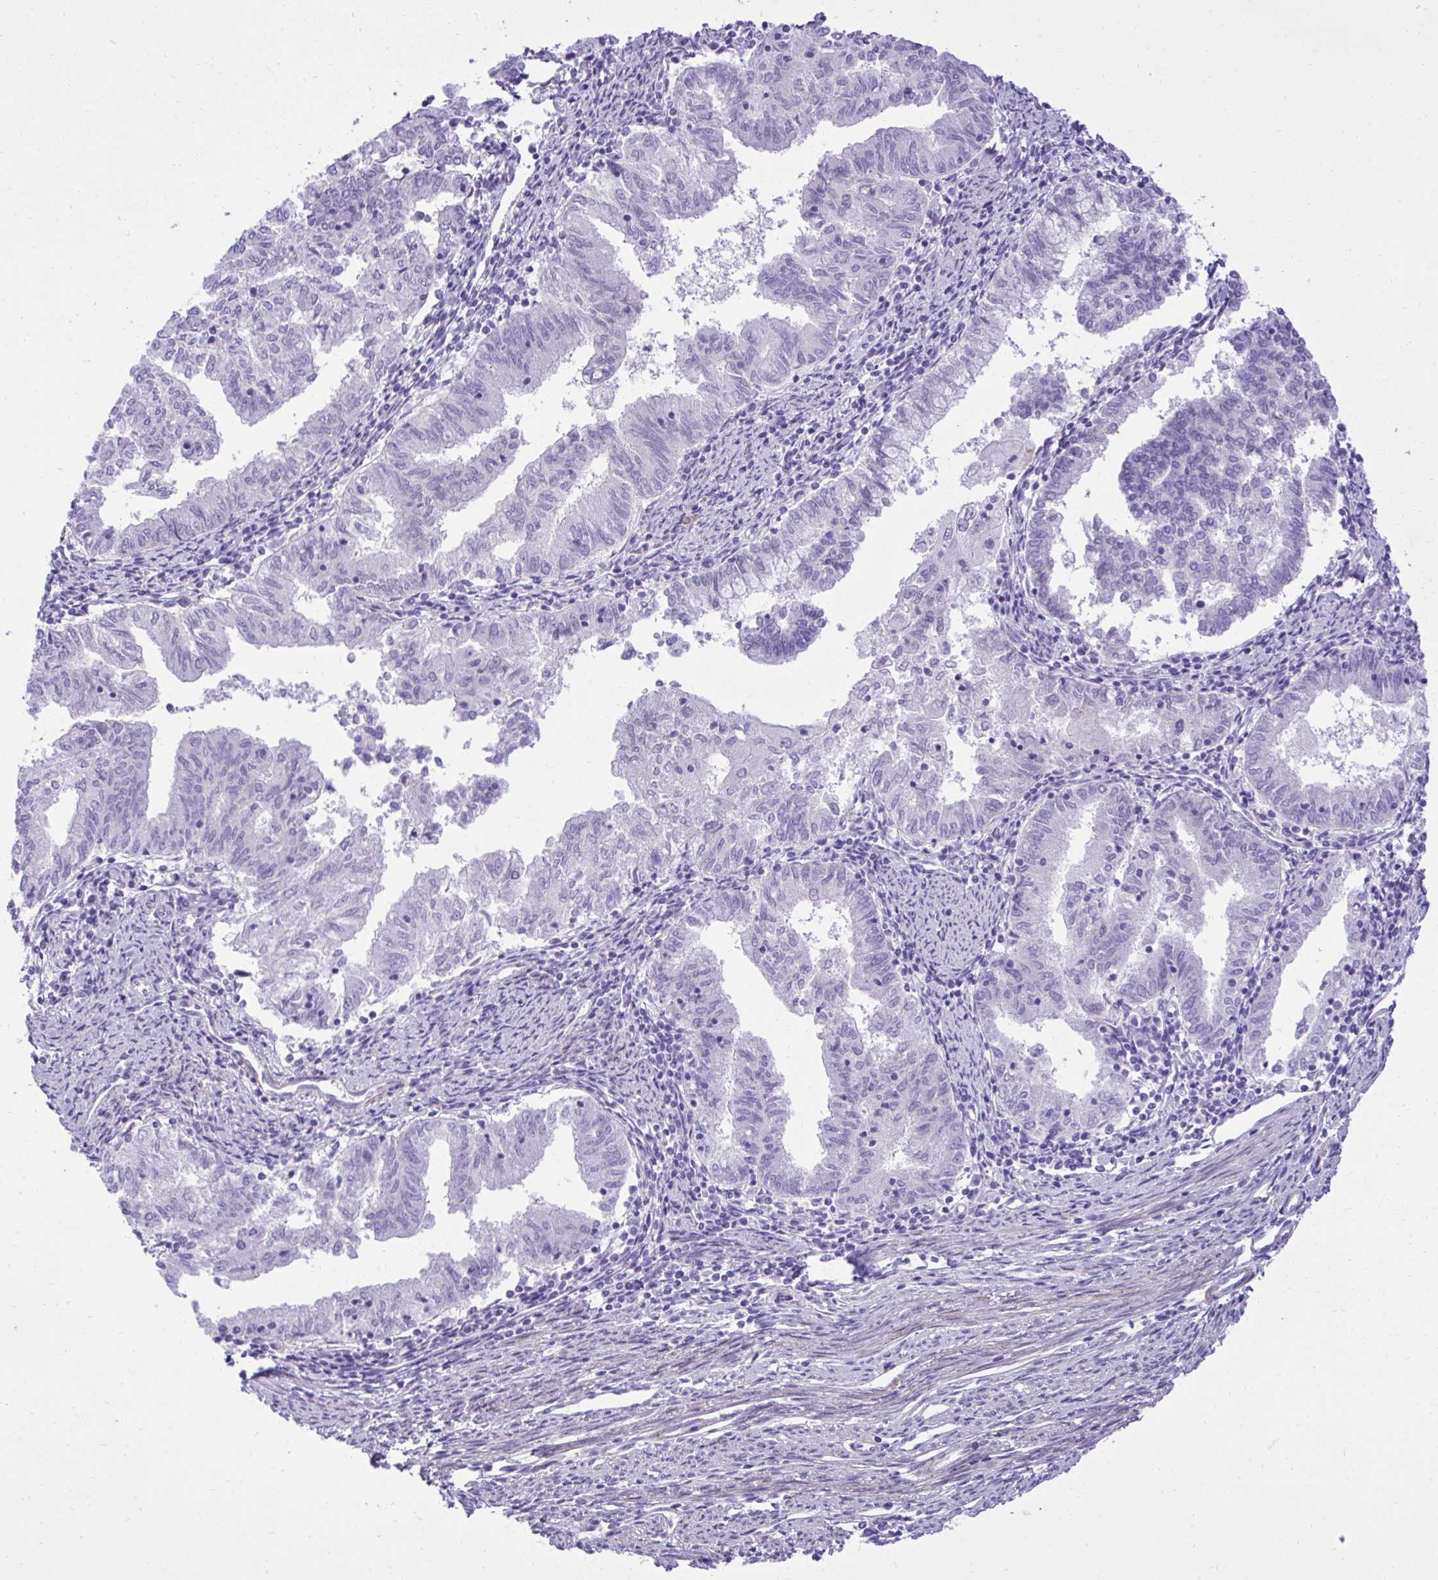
{"staining": {"intensity": "negative", "quantity": "none", "location": "none"}, "tissue": "endometrial cancer", "cell_type": "Tumor cells", "image_type": "cancer", "snomed": [{"axis": "morphology", "description": "Adenocarcinoma, NOS"}, {"axis": "topography", "description": "Endometrium"}], "caption": "Tumor cells show no significant protein staining in endometrial cancer.", "gene": "PITPNM3", "patient": {"sex": "female", "age": 79}}